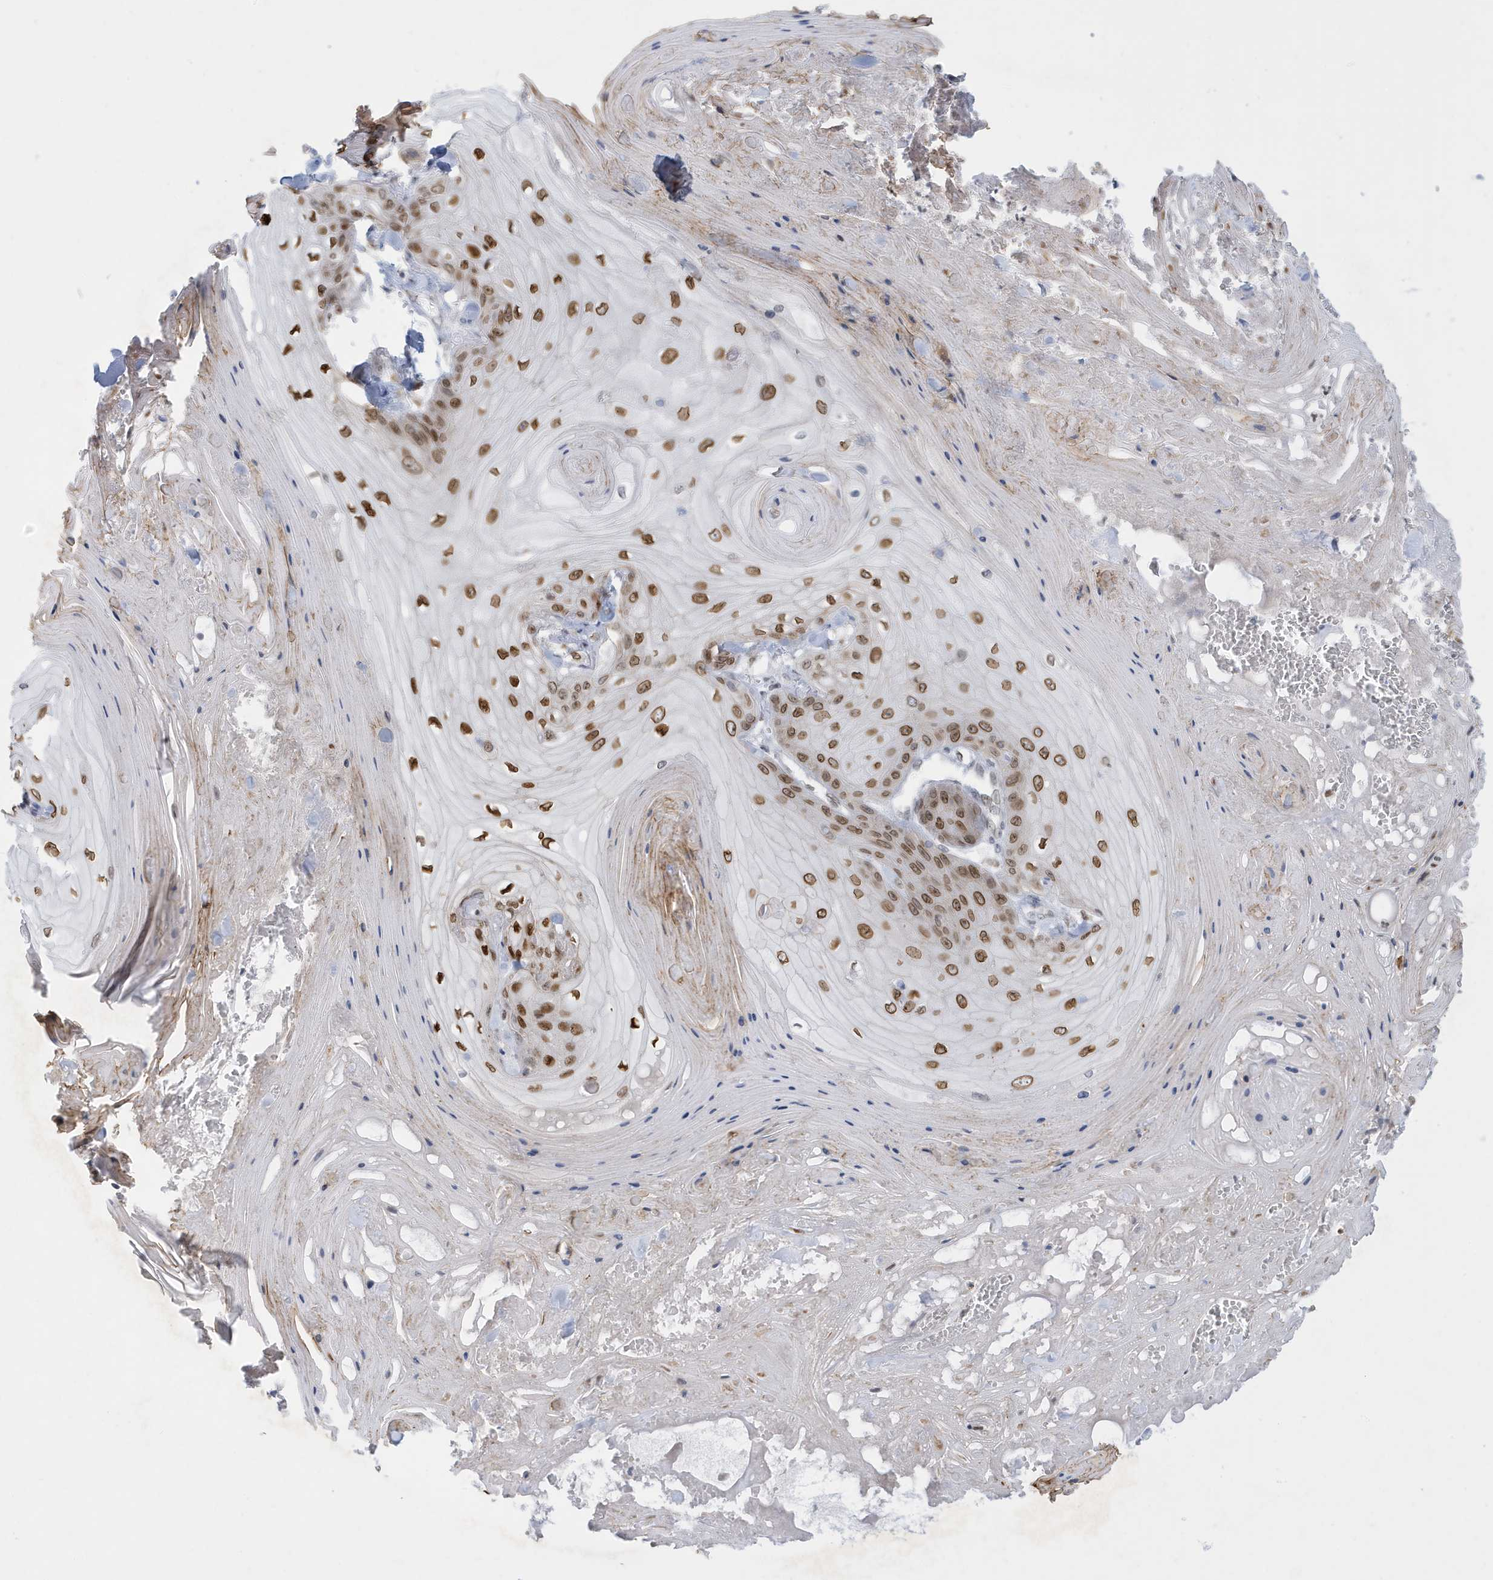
{"staining": {"intensity": "strong", "quantity": ">75%", "location": "nuclear"}, "tissue": "skin cancer", "cell_type": "Tumor cells", "image_type": "cancer", "snomed": [{"axis": "morphology", "description": "Squamous cell carcinoma, NOS"}, {"axis": "topography", "description": "Skin"}], "caption": "Skin cancer stained with a brown dye reveals strong nuclear positive staining in about >75% of tumor cells.", "gene": "PCYT1A", "patient": {"sex": "male", "age": 74}}